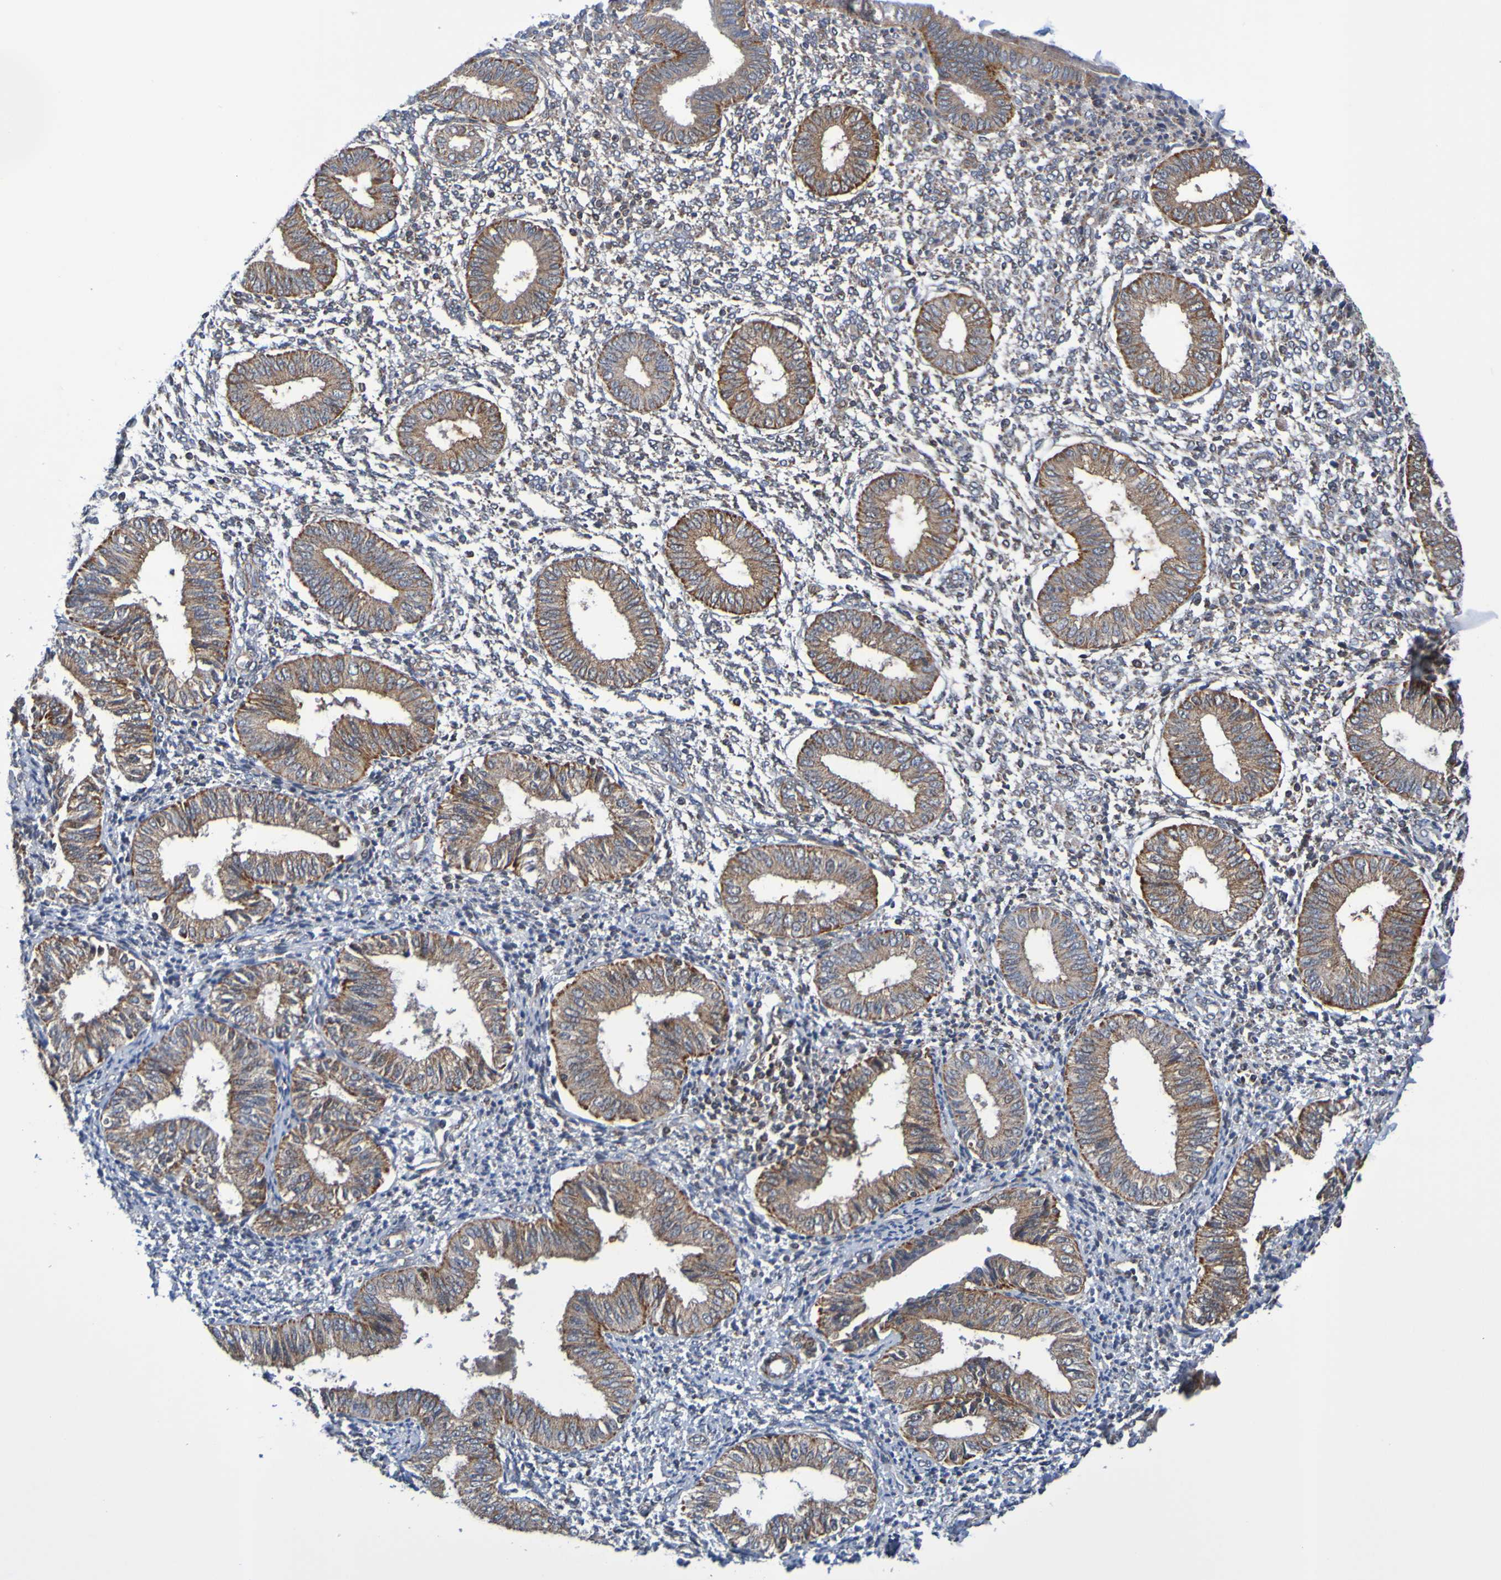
{"staining": {"intensity": "weak", "quantity": "<25%", "location": "cytoplasmic/membranous"}, "tissue": "endometrium", "cell_type": "Cells in endometrial stroma", "image_type": "normal", "snomed": [{"axis": "morphology", "description": "Normal tissue, NOS"}, {"axis": "topography", "description": "Endometrium"}], "caption": "Endometrium was stained to show a protein in brown. There is no significant expression in cells in endometrial stroma. Brightfield microscopy of immunohistochemistry (IHC) stained with DAB (3,3'-diaminobenzidine) (brown) and hematoxylin (blue), captured at high magnification.", "gene": "CCDC51", "patient": {"sex": "female", "age": 50}}